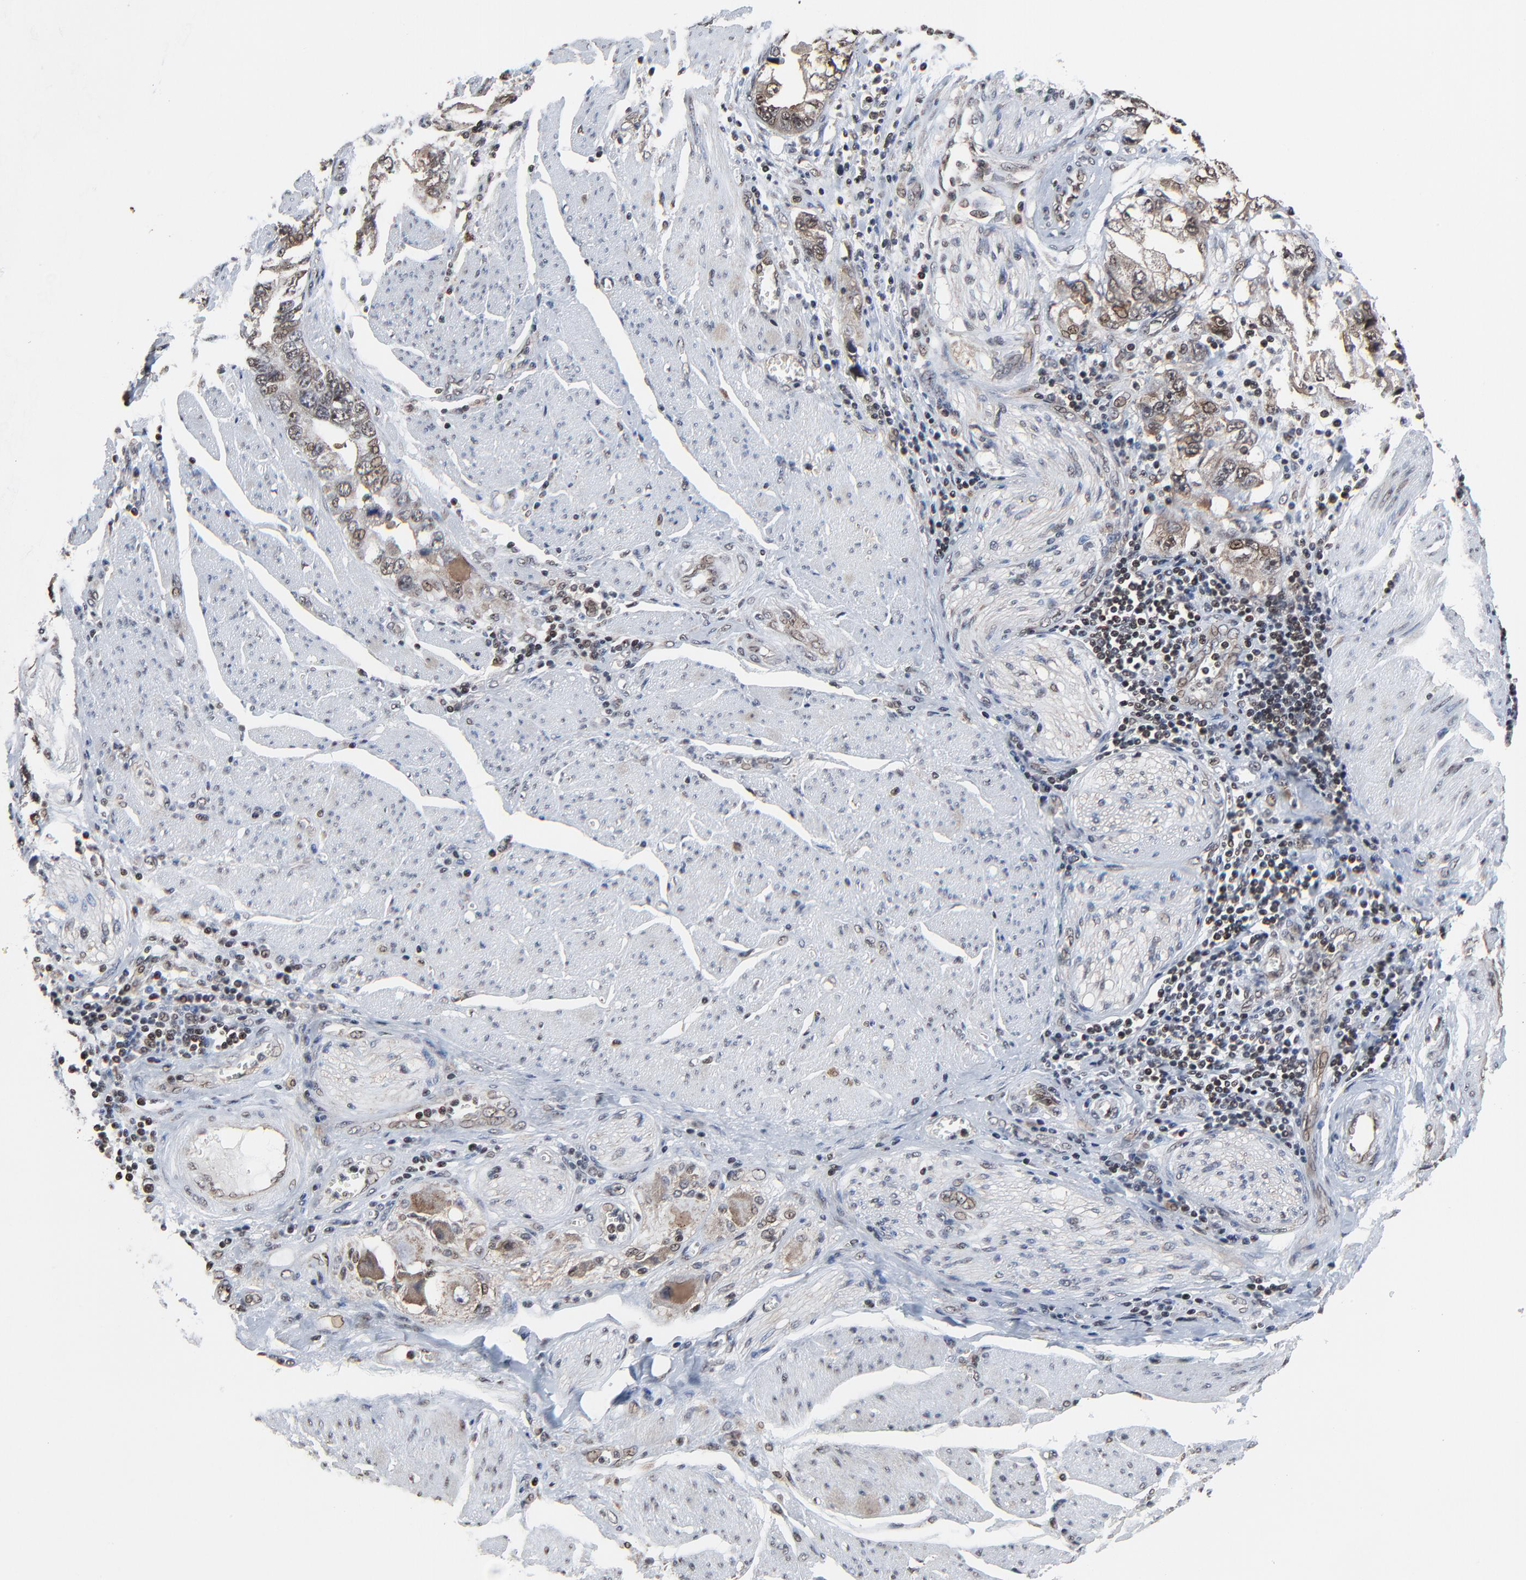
{"staining": {"intensity": "weak", "quantity": "25%-75%", "location": "cytoplasmic/membranous,nuclear"}, "tissue": "stomach cancer", "cell_type": "Tumor cells", "image_type": "cancer", "snomed": [{"axis": "morphology", "description": "Adenocarcinoma, NOS"}, {"axis": "topography", "description": "Pancreas"}, {"axis": "topography", "description": "Stomach, upper"}], "caption": "Protein expression analysis of human stomach cancer reveals weak cytoplasmic/membranous and nuclear expression in approximately 25%-75% of tumor cells.", "gene": "RHOJ", "patient": {"sex": "male", "age": 77}}